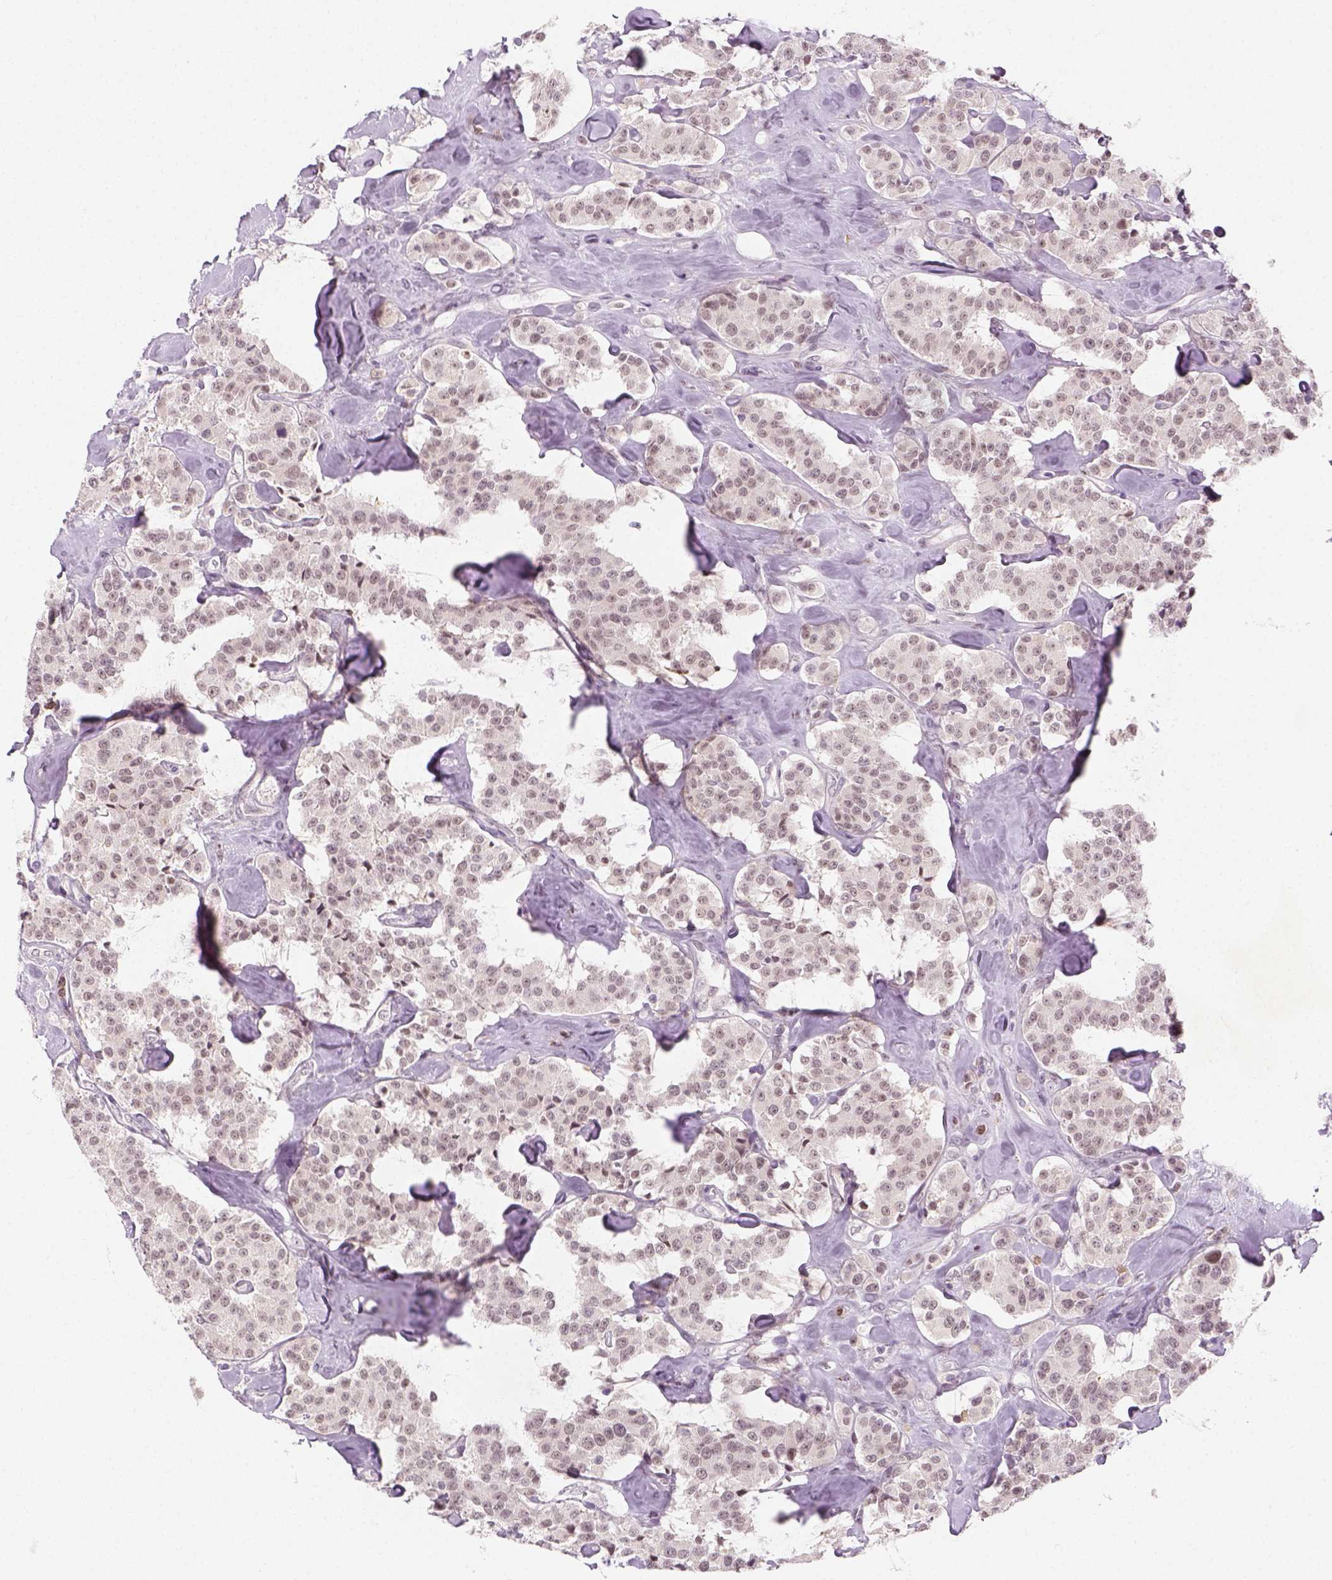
{"staining": {"intensity": "negative", "quantity": "none", "location": "none"}, "tissue": "carcinoid", "cell_type": "Tumor cells", "image_type": "cancer", "snomed": [{"axis": "morphology", "description": "Carcinoid, malignant, NOS"}, {"axis": "topography", "description": "Pancreas"}], "caption": "This is an IHC image of human carcinoid (malignant). There is no positivity in tumor cells.", "gene": "MAGEB3", "patient": {"sex": "male", "age": 41}}